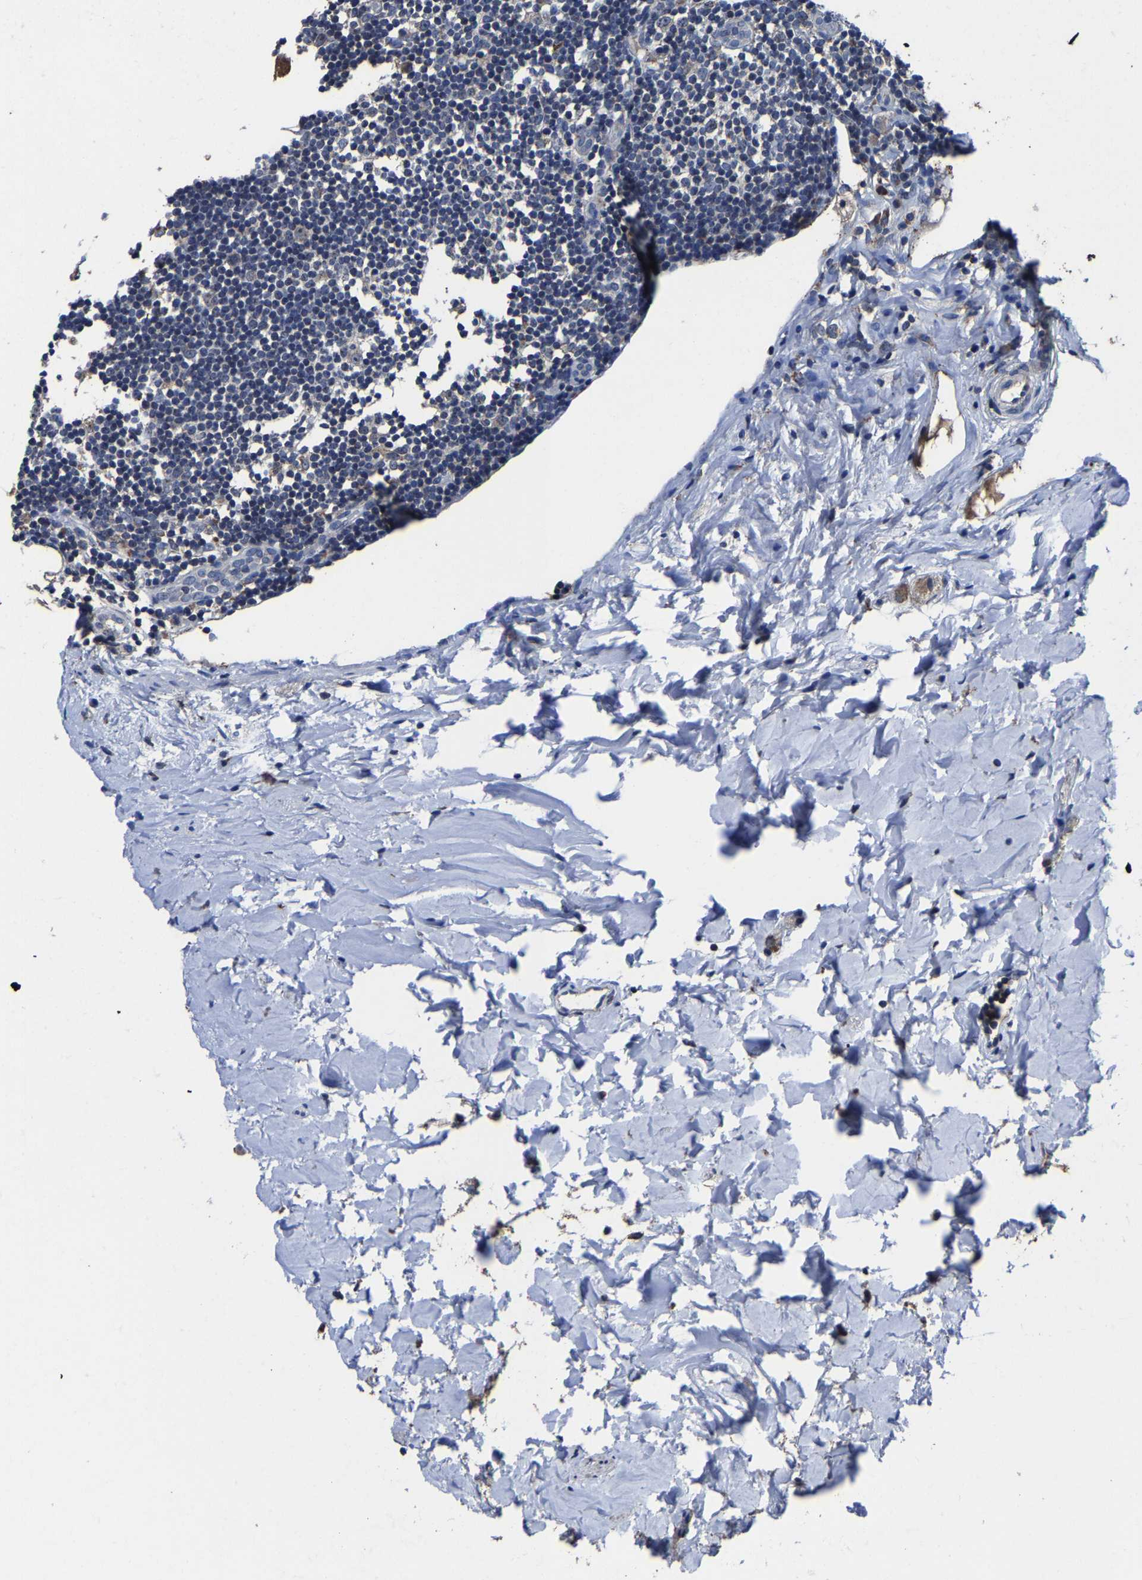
{"staining": {"intensity": "moderate", "quantity": "25%-75%", "location": "cytoplasmic/membranous"}, "tissue": "appendix", "cell_type": "Glandular cells", "image_type": "normal", "snomed": [{"axis": "morphology", "description": "Normal tissue, NOS"}, {"axis": "topography", "description": "Appendix"}], "caption": "Unremarkable appendix was stained to show a protein in brown. There is medium levels of moderate cytoplasmic/membranous expression in about 25%-75% of glandular cells.", "gene": "ZCCHC7", "patient": {"sex": "female", "age": 20}}